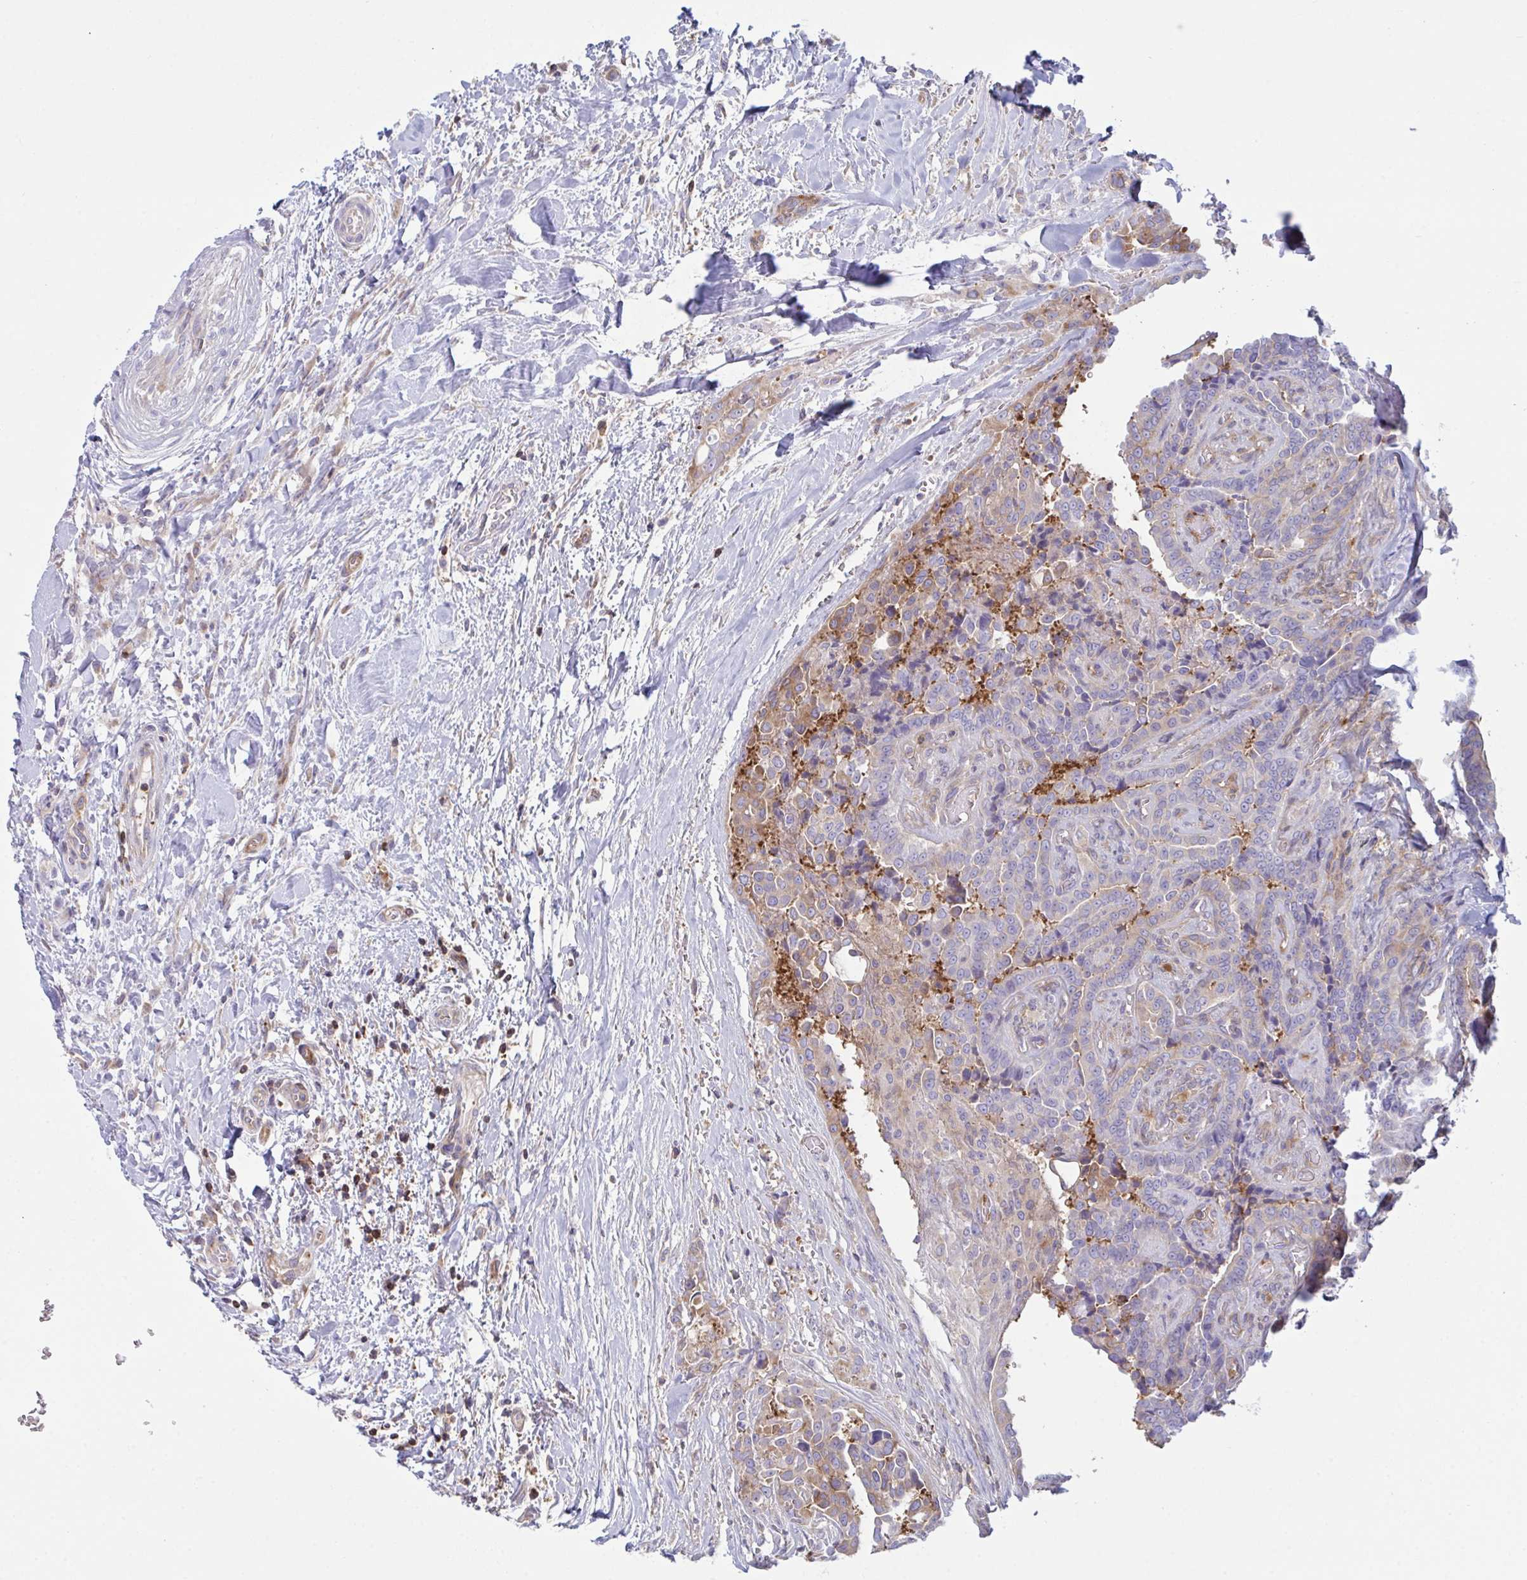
{"staining": {"intensity": "weak", "quantity": "<25%", "location": "cytoplasmic/membranous"}, "tissue": "thyroid cancer", "cell_type": "Tumor cells", "image_type": "cancer", "snomed": [{"axis": "morphology", "description": "Papillary adenocarcinoma, NOS"}, {"axis": "topography", "description": "Thyroid gland"}], "caption": "Tumor cells show no significant staining in papillary adenocarcinoma (thyroid).", "gene": "TSC22D3", "patient": {"sex": "male", "age": 61}}